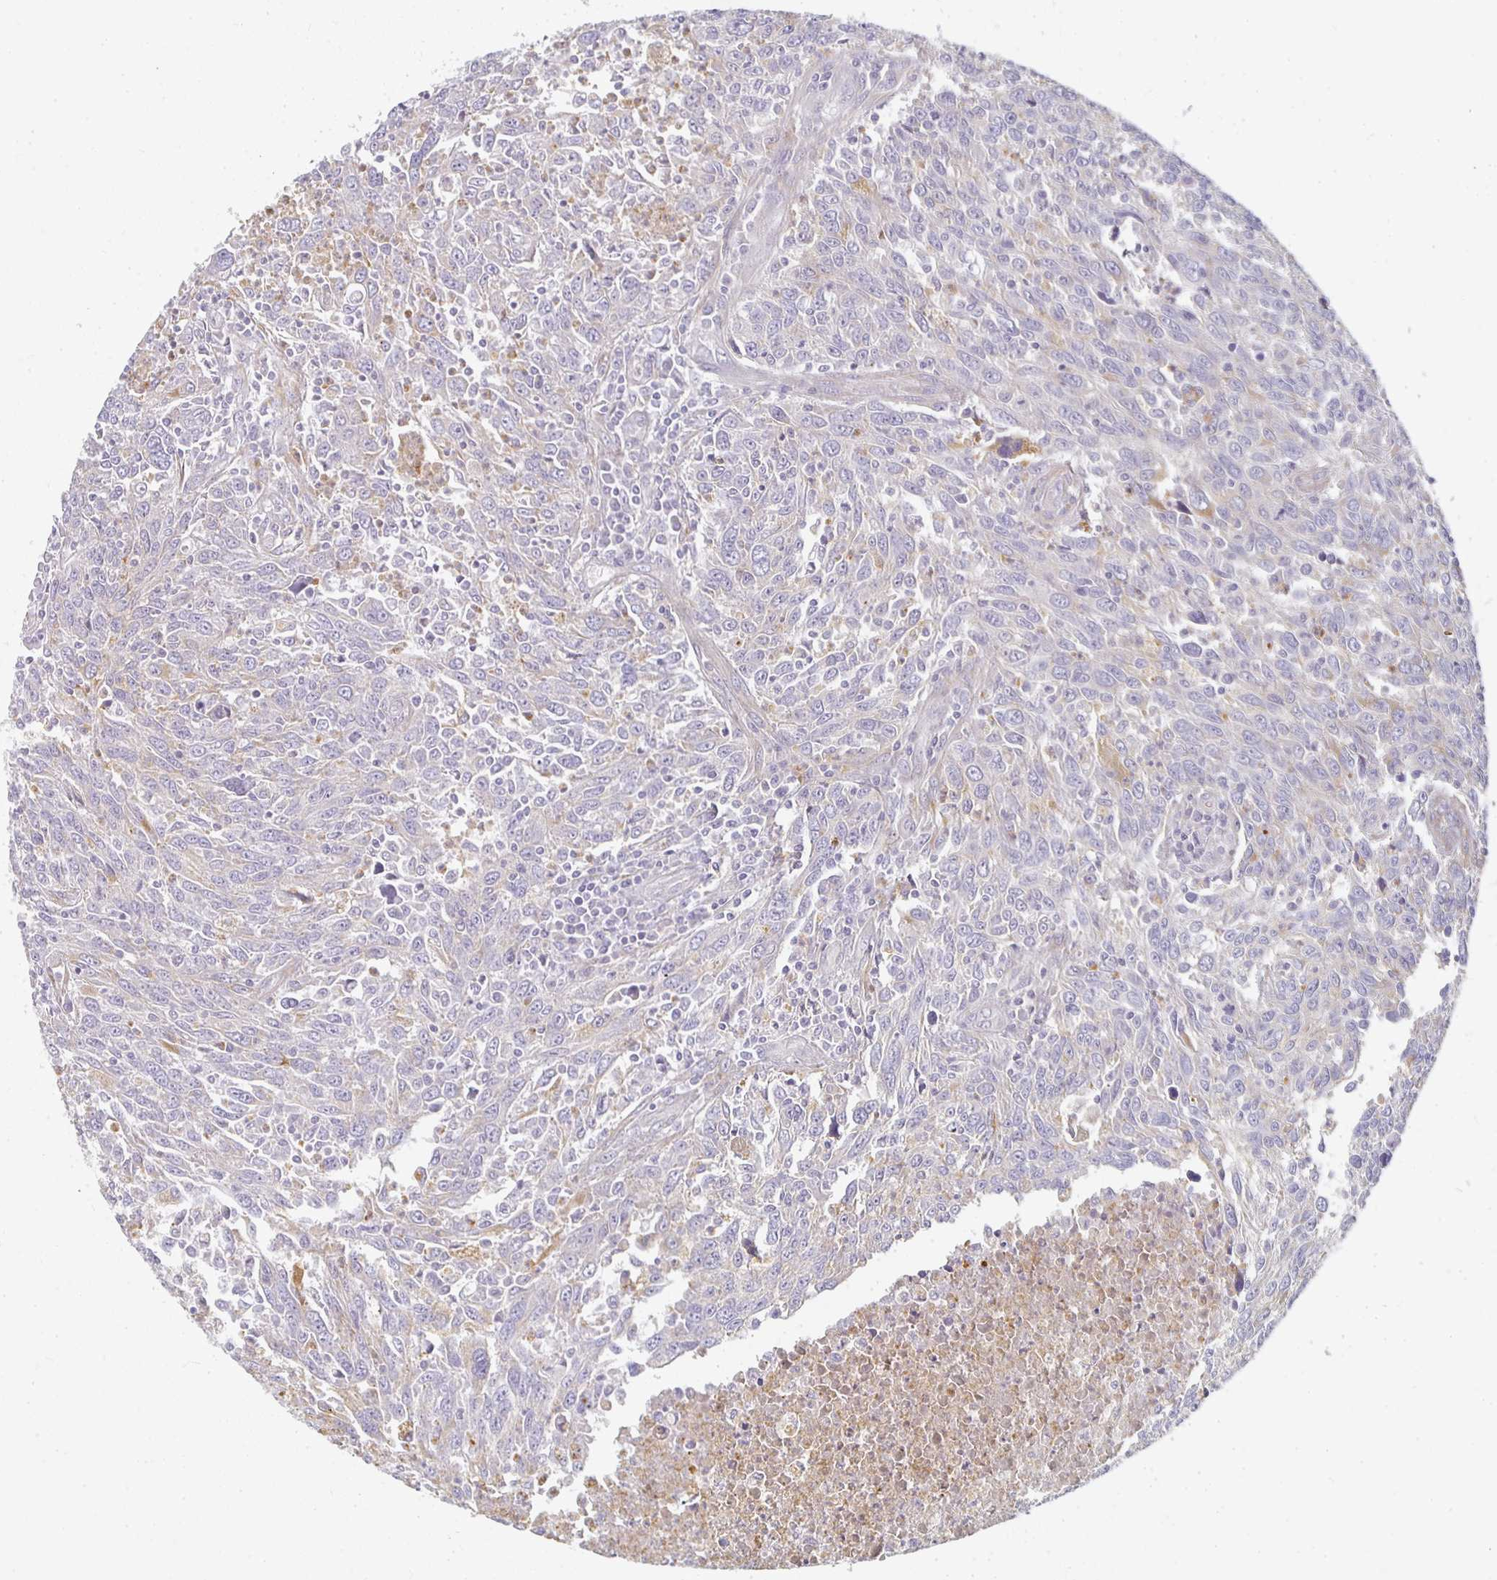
{"staining": {"intensity": "negative", "quantity": "none", "location": "none"}, "tissue": "breast cancer", "cell_type": "Tumor cells", "image_type": "cancer", "snomed": [{"axis": "morphology", "description": "Duct carcinoma"}, {"axis": "topography", "description": "Breast"}], "caption": "Human breast invasive ductal carcinoma stained for a protein using immunohistochemistry exhibits no expression in tumor cells.", "gene": "CTHRC1", "patient": {"sex": "female", "age": 50}}